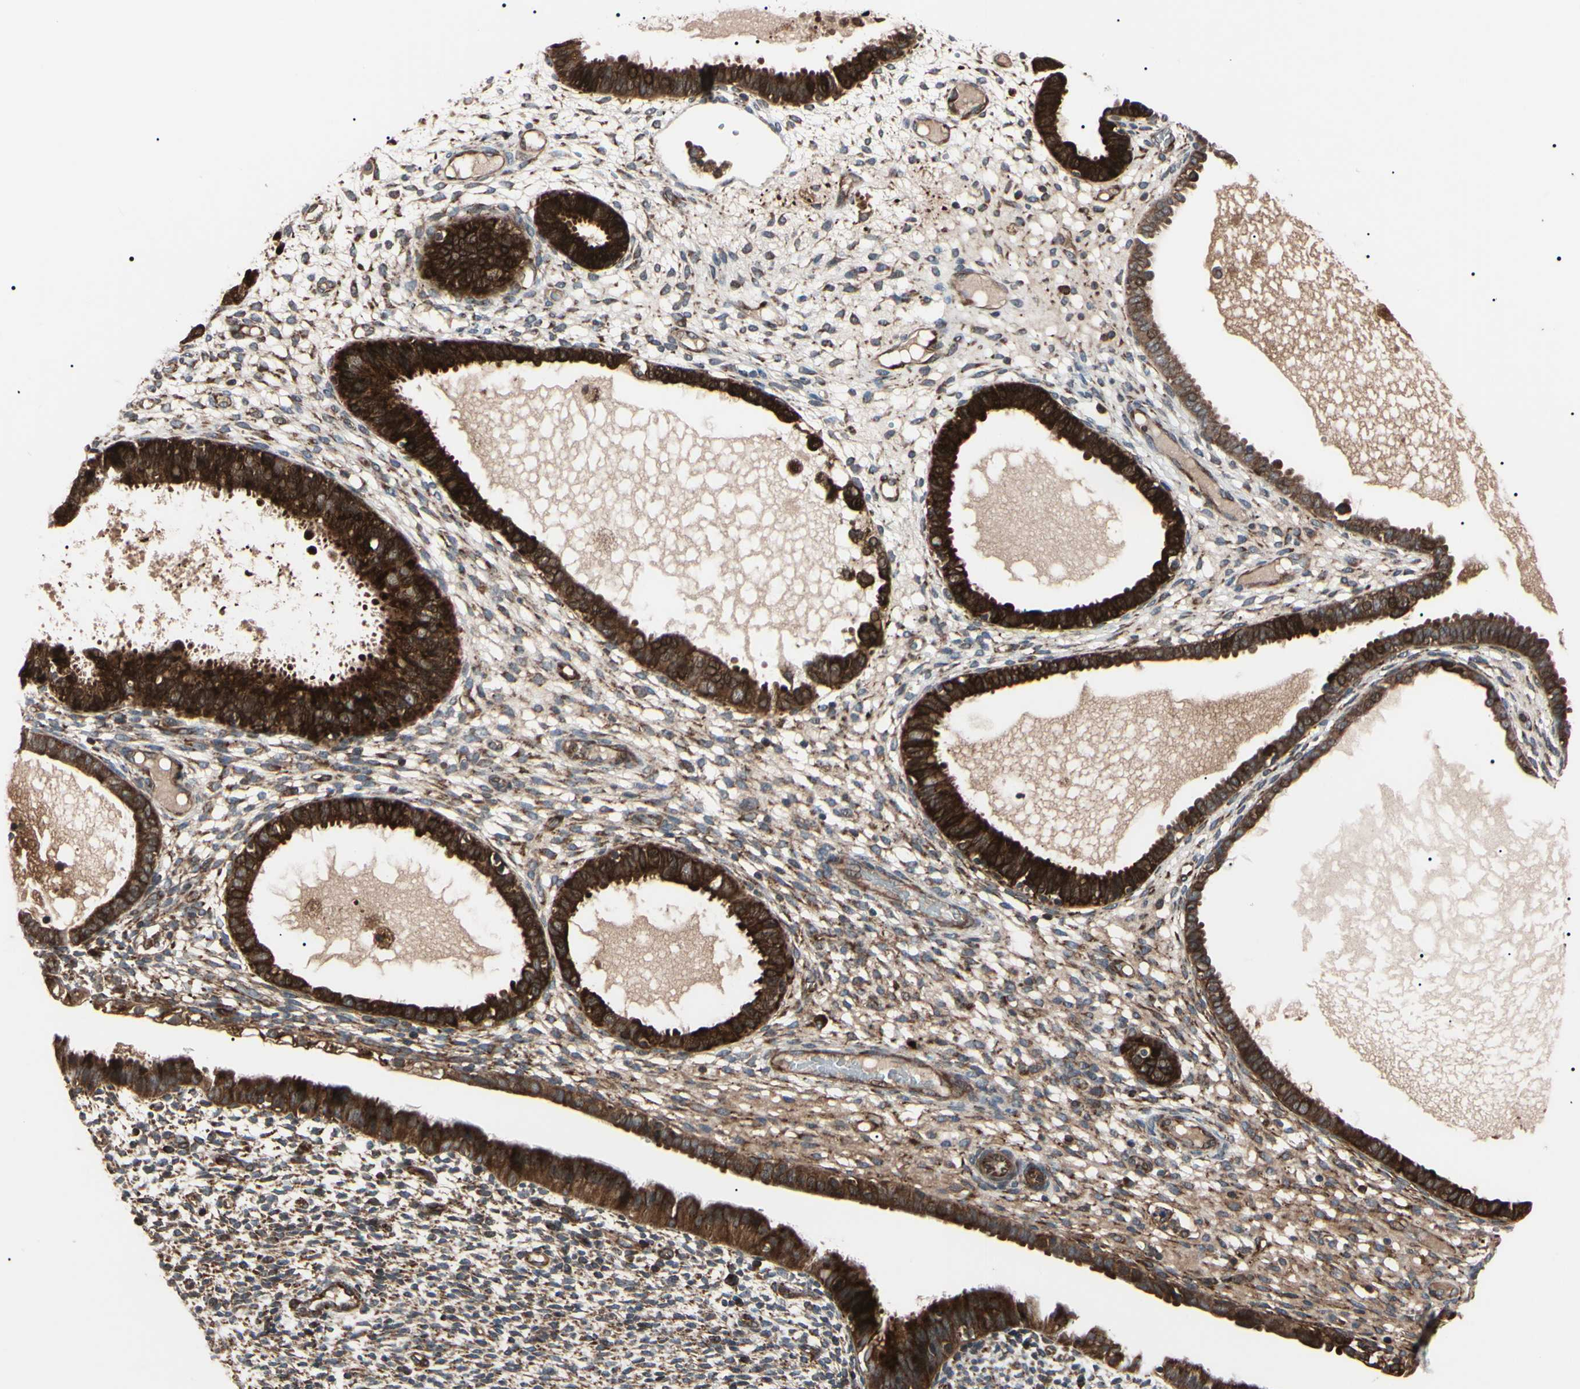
{"staining": {"intensity": "moderate", "quantity": ">75%", "location": "cytoplasmic/membranous"}, "tissue": "endometrium", "cell_type": "Cells in endometrial stroma", "image_type": "normal", "snomed": [{"axis": "morphology", "description": "Normal tissue, NOS"}, {"axis": "topography", "description": "Endometrium"}], "caption": "The photomicrograph reveals staining of normal endometrium, revealing moderate cytoplasmic/membranous protein positivity (brown color) within cells in endometrial stroma. The staining was performed using DAB (3,3'-diaminobenzidine), with brown indicating positive protein expression. Nuclei are stained blue with hematoxylin.", "gene": "GUCY1B1", "patient": {"sex": "female", "age": 61}}